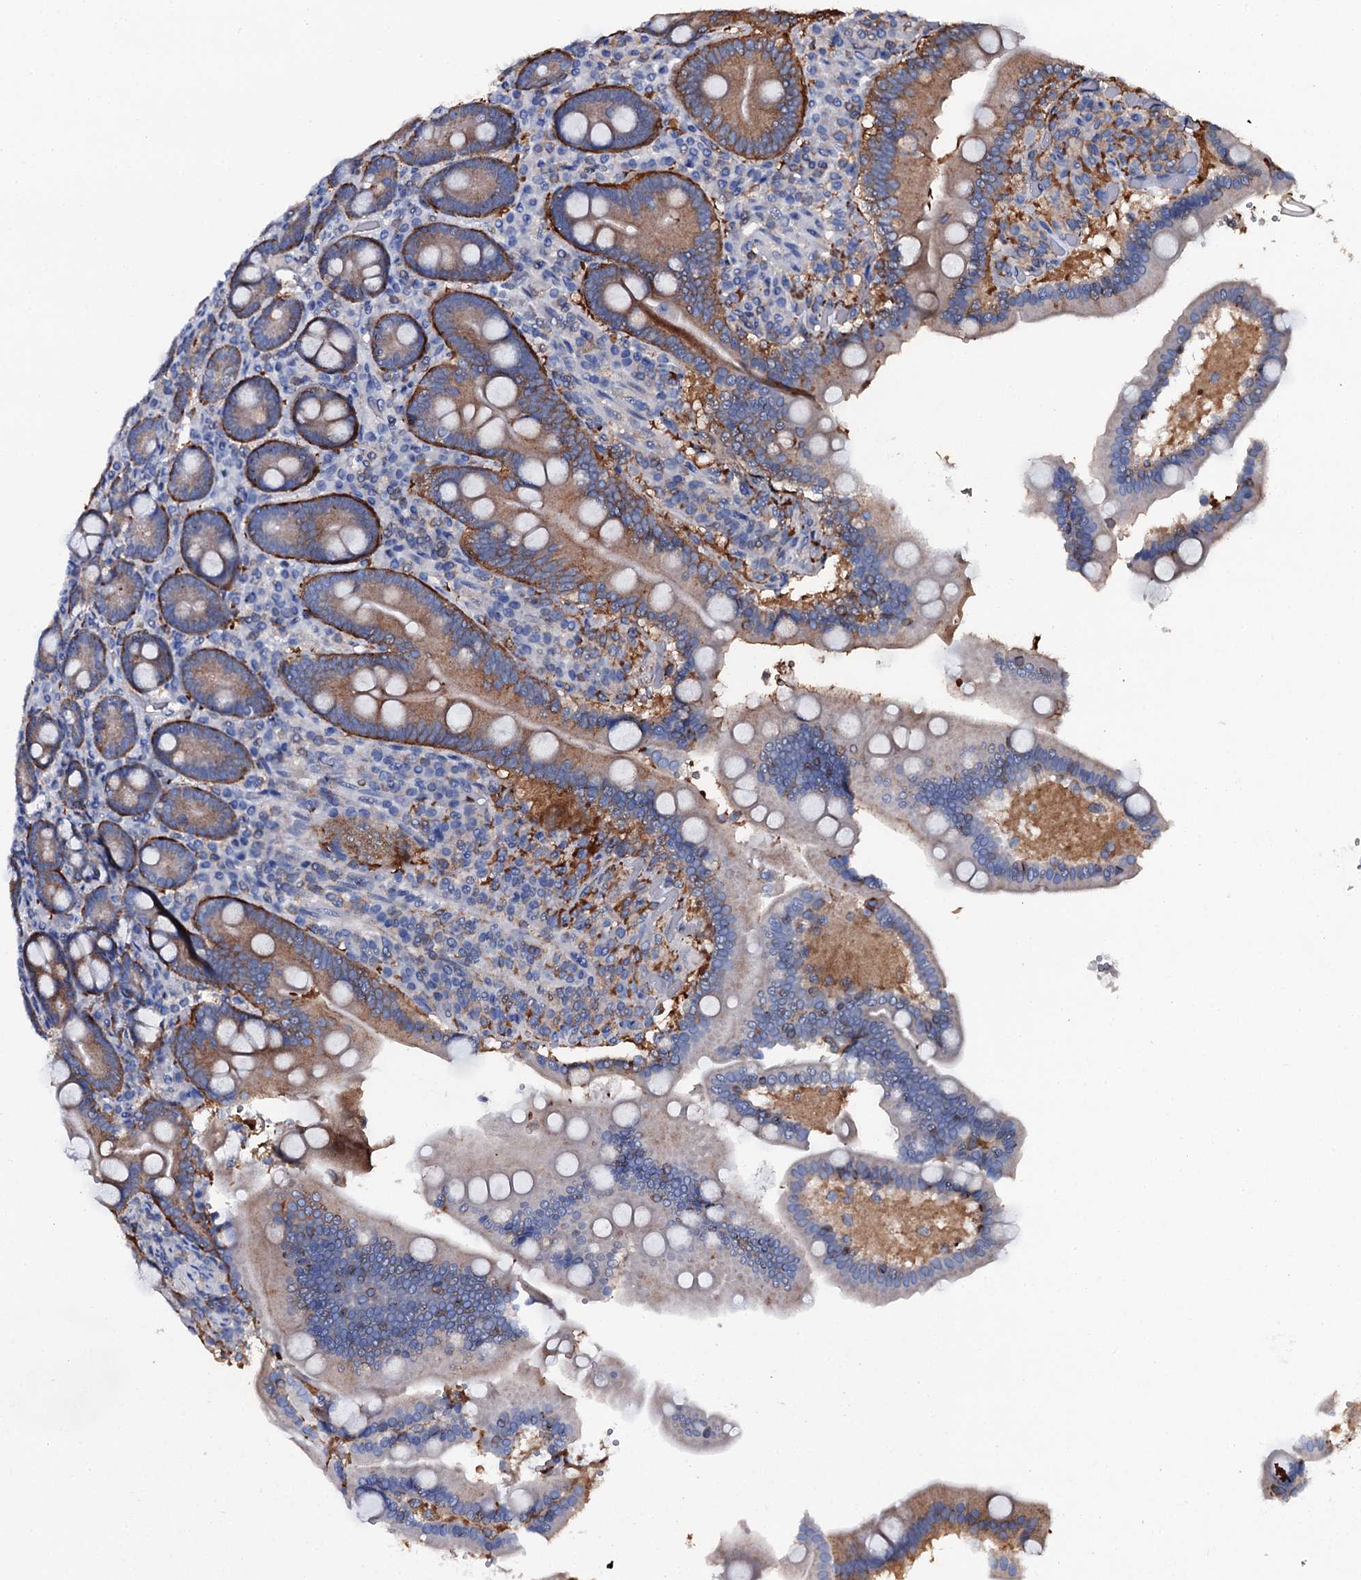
{"staining": {"intensity": "moderate", "quantity": "25%-75%", "location": "cytoplasmic/membranous"}, "tissue": "duodenum", "cell_type": "Glandular cells", "image_type": "normal", "snomed": [{"axis": "morphology", "description": "Normal tissue, NOS"}, {"axis": "topography", "description": "Duodenum"}], "caption": "Immunohistochemistry (IHC) image of unremarkable duodenum: human duodenum stained using IHC displays medium levels of moderate protein expression localized specifically in the cytoplasmic/membranous of glandular cells, appearing as a cytoplasmic/membranous brown color.", "gene": "MS4A4E", "patient": {"sex": "female", "age": 62}}